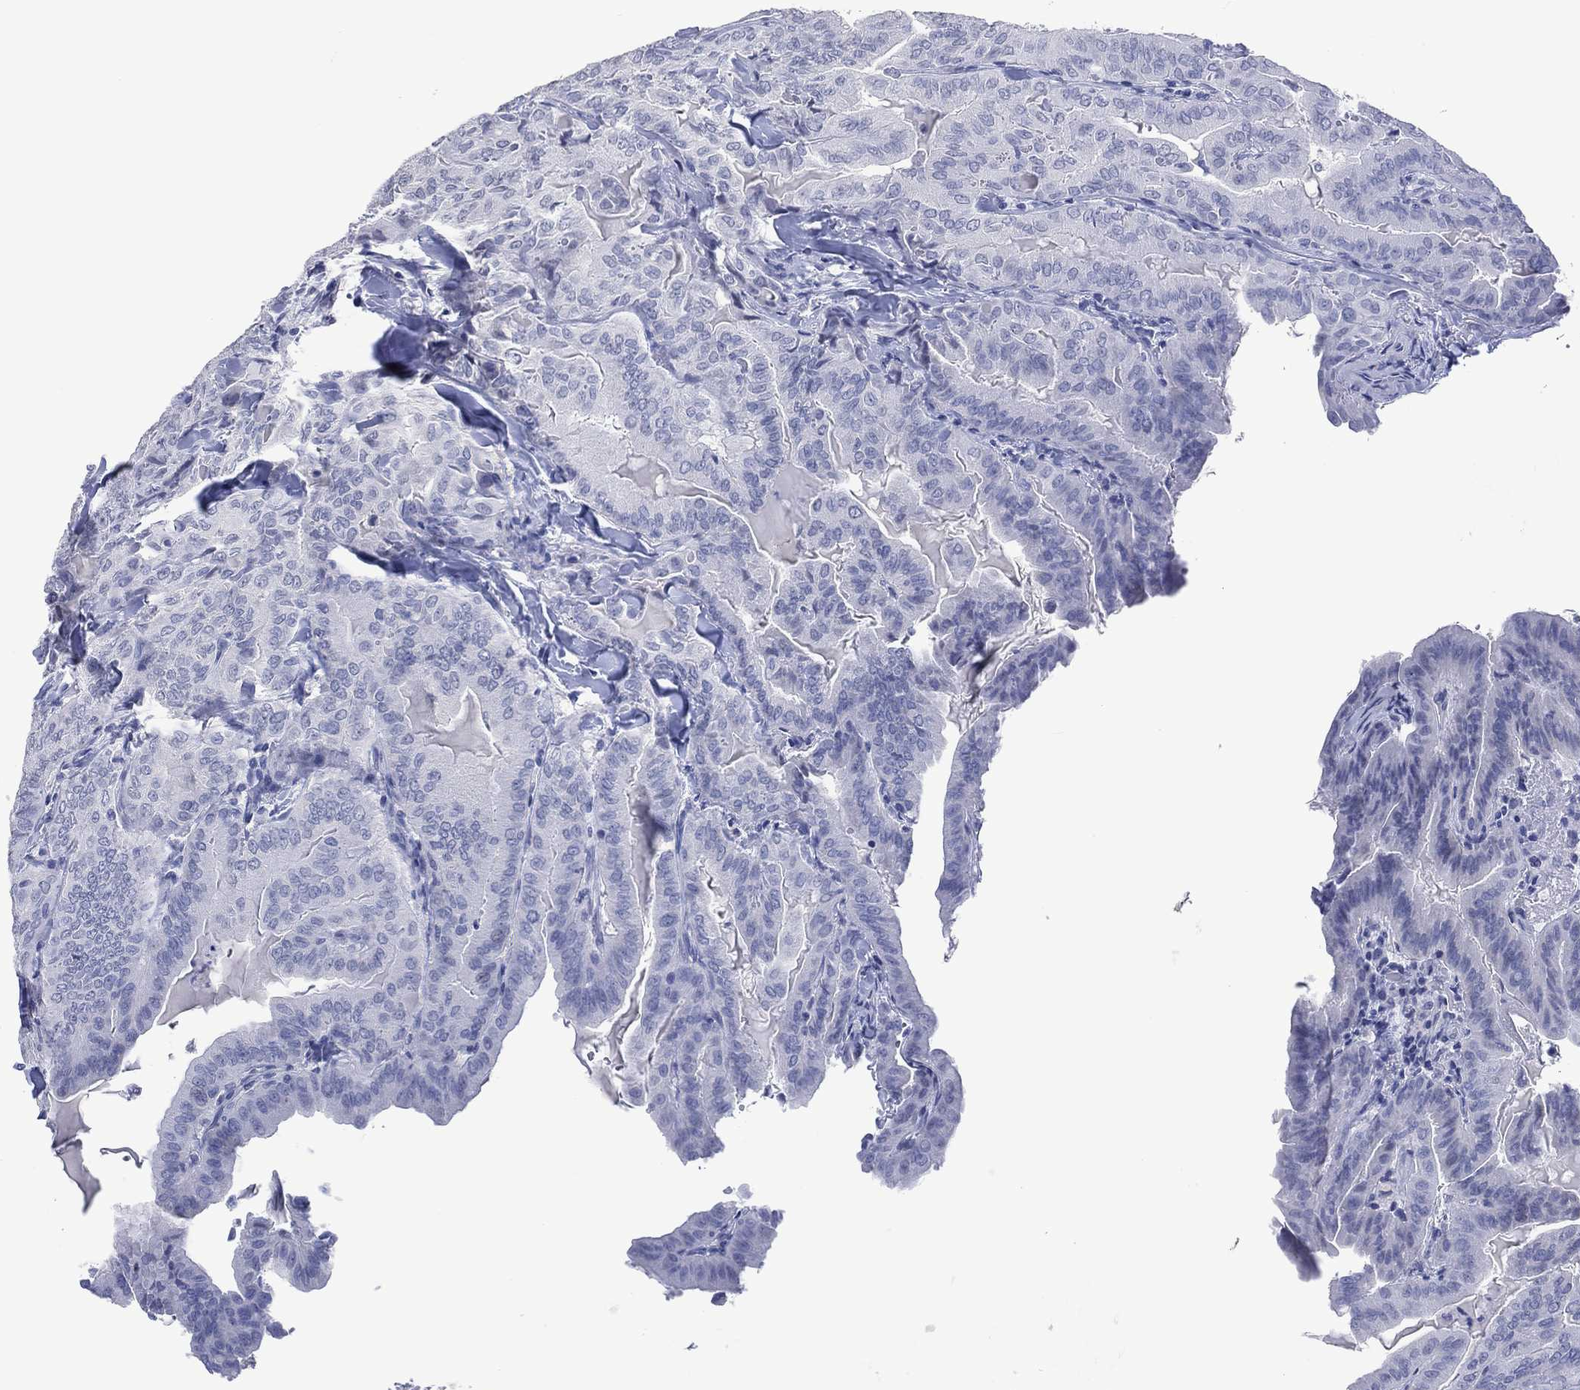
{"staining": {"intensity": "negative", "quantity": "none", "location": "none"}, "tissue": "thyroid cancer", "cell_type": "Tumor cells", "image_type": "cancer", "snomed": [{"axis": "morphology", "description": "Papillary adenocarcinoma, NOS"}, {"axis": "topography", "description": "Thyroid gland"}], "caption": "The immunohistochemistry histopathology image has no significant positivity in tumor cells of thyroid cancer (papillary adenocarcinoma) tissue.", "gene": "UTF1", "patient": {"sex": "female", "age": 68}}